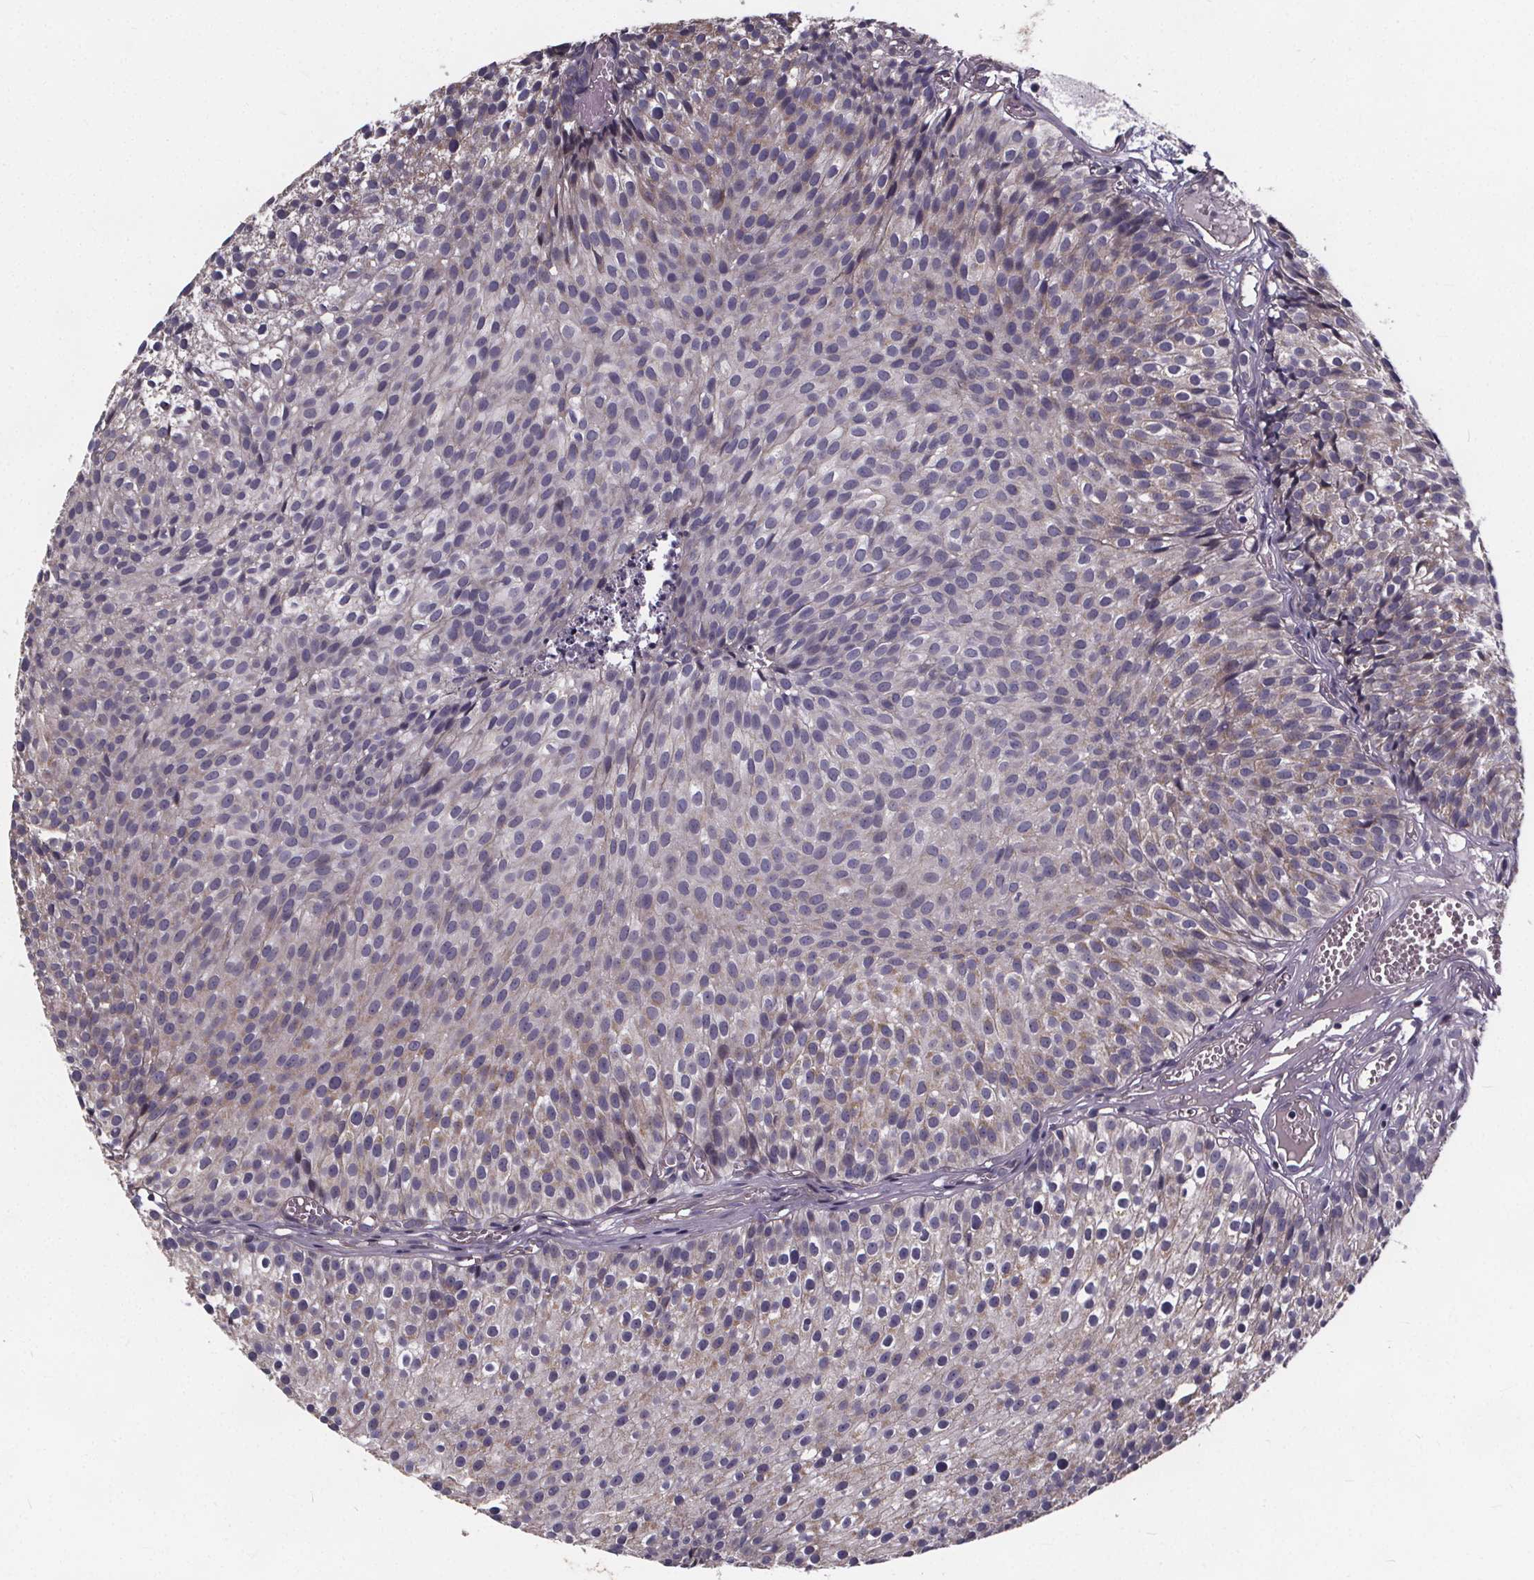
{"staining": {"intensity": "weak", "quantity": "<25%", "location": "cytoplasmic/membranous"}, "tissue": "urothelial cancer", "cell_type": "Tumor cells", "image_type": "cancer", "snomed": [{"axis": "morphology", "description": "Urothelial carcinoma, Low grade"}, {"axis": "topography", "description": "Urinary bladder"}], "caption": "Immunohistochemistry (IHC) image of human urothelial cancer stained for a protein (brown), which shows no staining in tumor cells.", "gene": "YME1L1", "patient": {"sex": "male", "age": 63}}